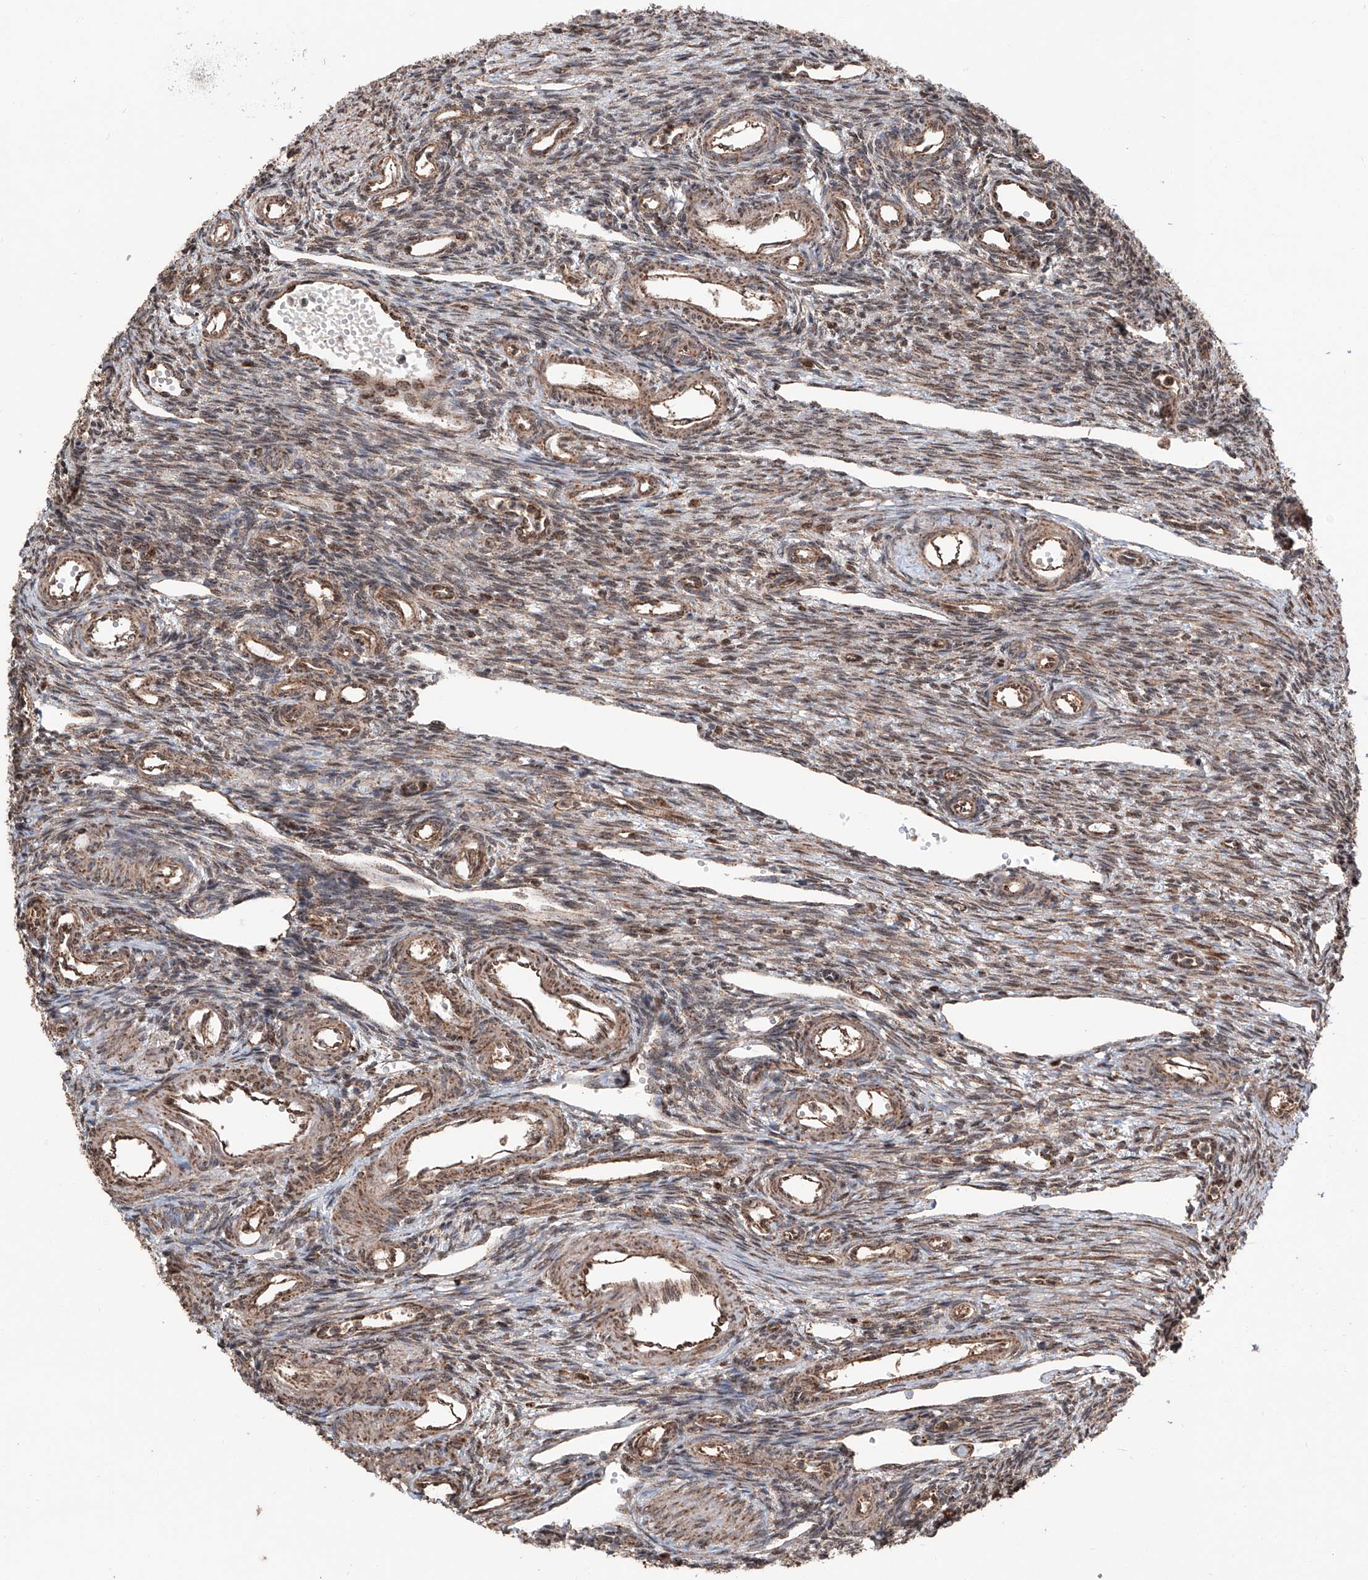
{"staining": {"intensity": "moderate", "quantity": ">75%", "location": "cytoplasmic/membranous"}, "tissue": "ovary", "cell_type": "Ovarian stroma cells", "image_type": "normal", "snomed": [{"axis": "morphology", "description": "Normal tissue, NOS"}, {"axis": "morphology", "description": "Cyst, NOS"}, {"axis": "topography", "description": "Ovary"}], "caption": "Immunohistochemistry (IHC) of benign human ovary shows medium levels of moderate cytoplasmic/membranous staining in approximately >75% of ovarian stroma cells. Immunohistochemistry stains the protein of interest in brown and the nuclei are stained blue.", "gene": "ZNF445", "patient": {"sex": "female", "age": 33}}